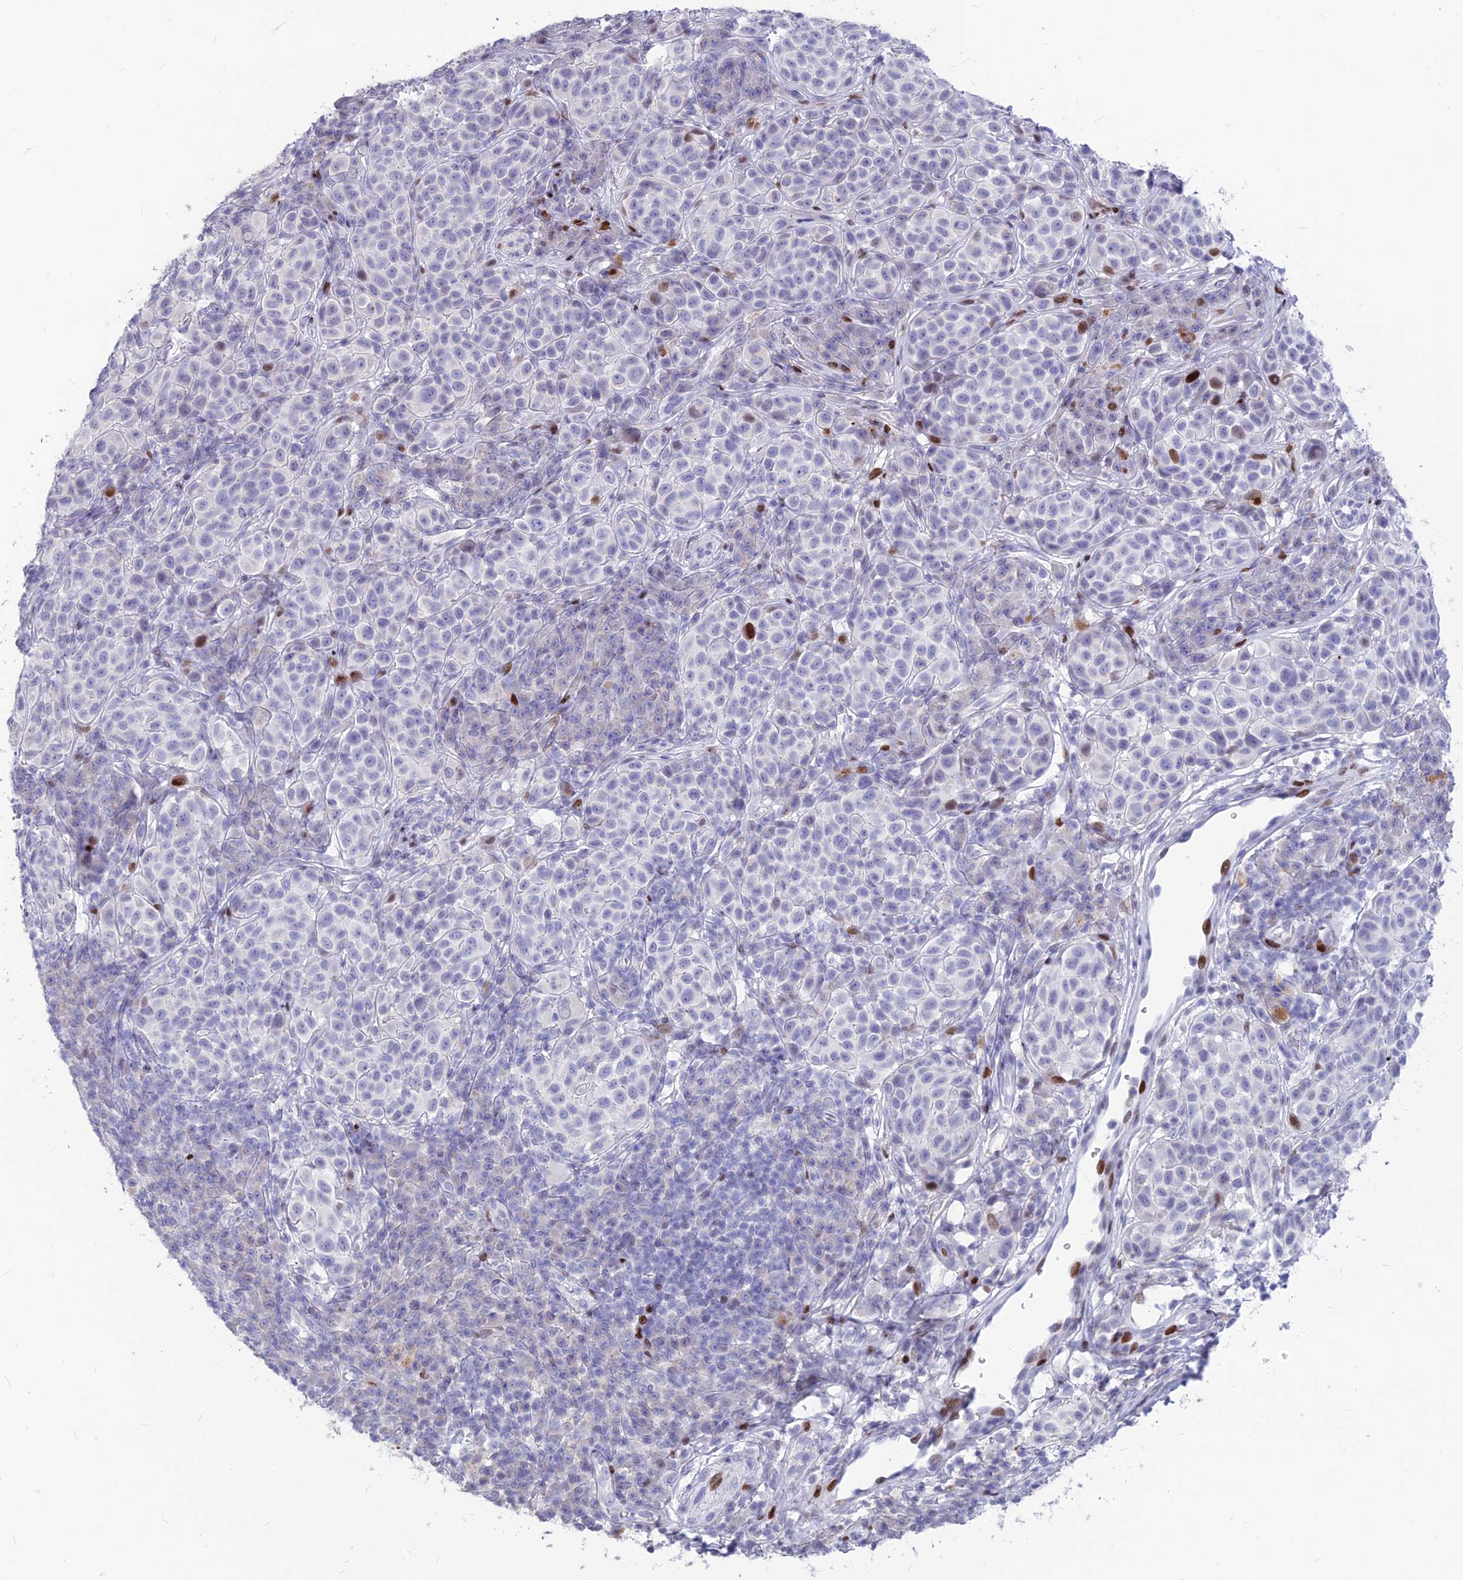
{"staining": {"intensity": "negative", "quantity": "none", "location": "none"}, "tissue": "melanoma", "cell_type": "Tumor cells", "image_type": "cancer", "snomed": [{"axis": "morphology", "description": "Malignant melanoma, NOS"}, {"axis": "topography", "description": "Skin"}], "caption": "This is an immunohistochemistry (IHC) photomicrograph of human melanoma. There is no positivity in tumor cells.", "gene": "PRPS1", "patient": {"sex": "male", "age": 38}}